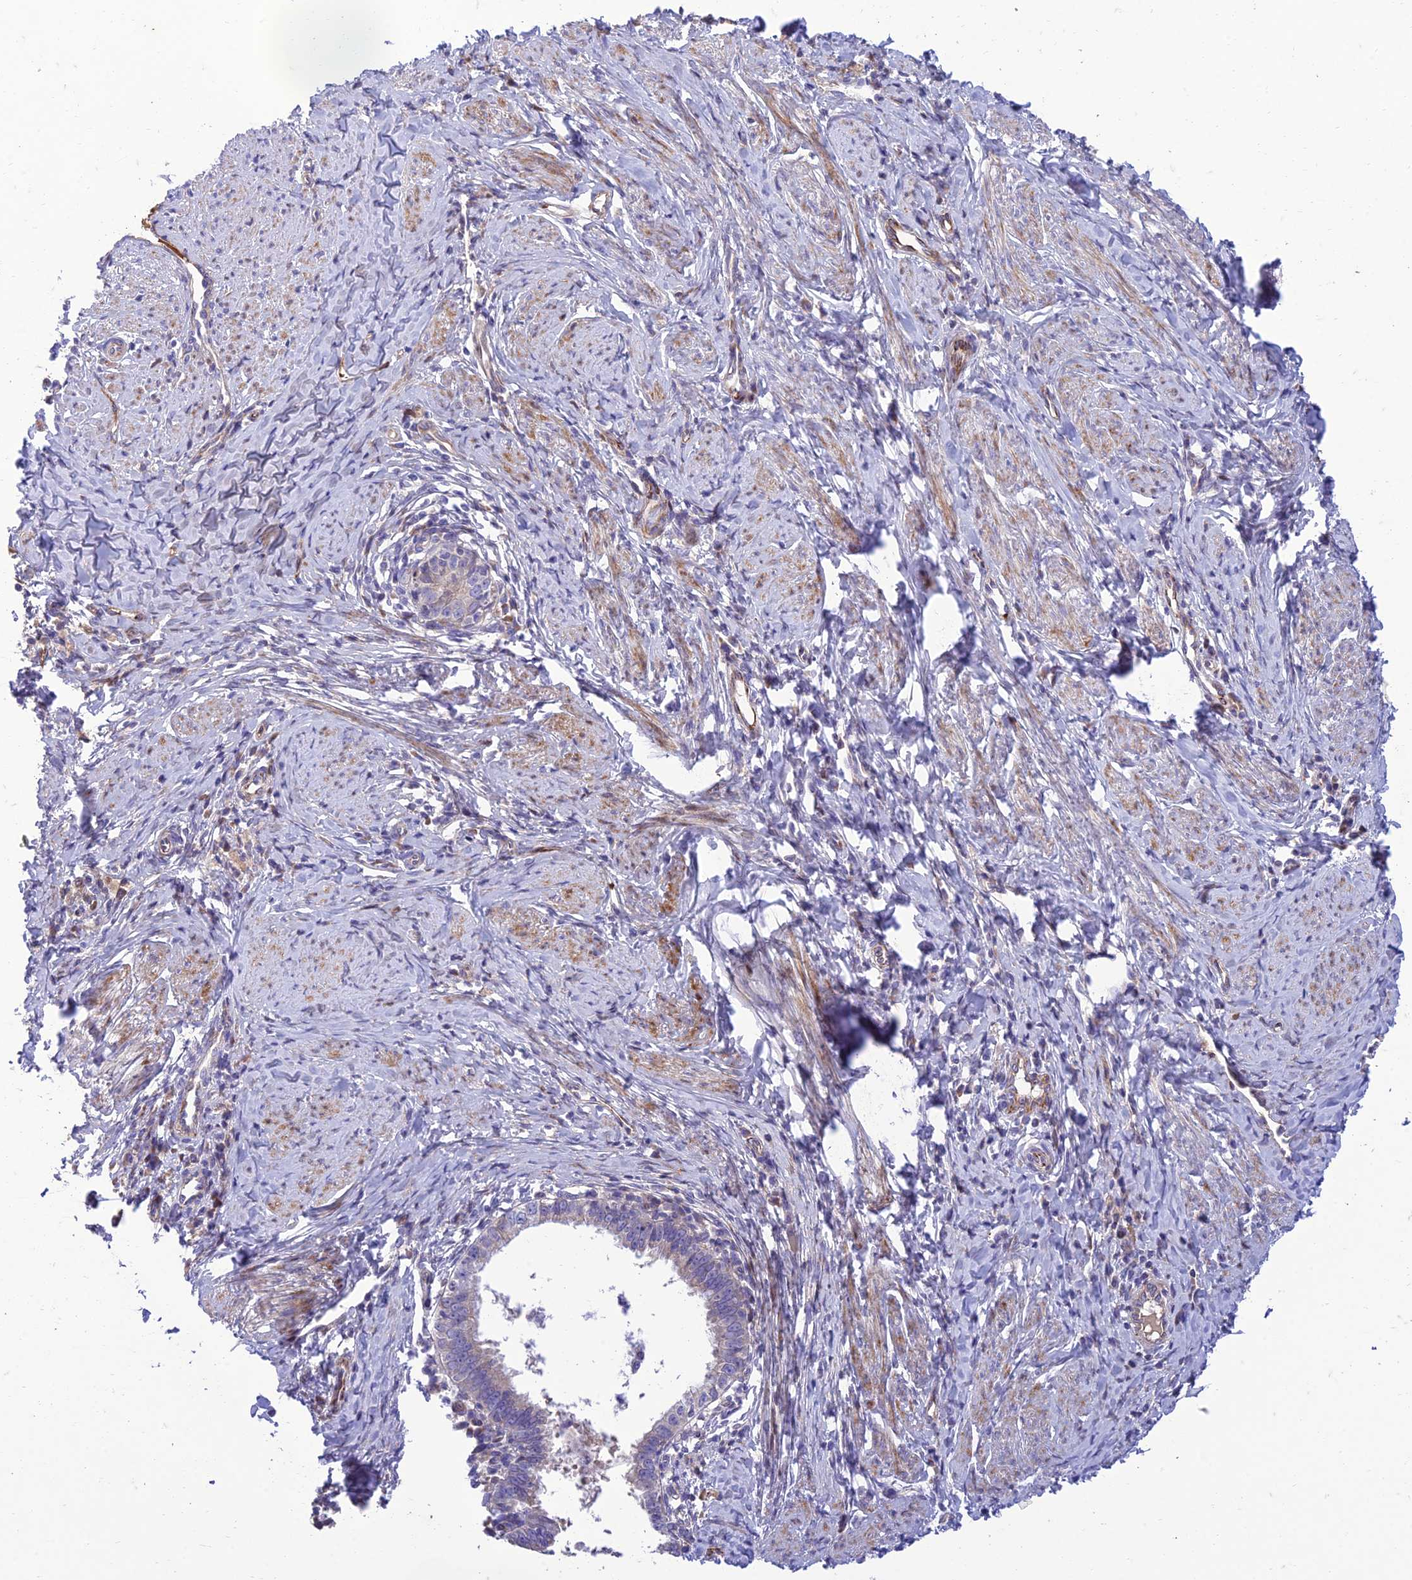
{"staining": {"intensity": "negative", "quantity": "none", "location": "none"}, "tissue": "cervical cancer", "cell_type": "Tumor cells", "image_type": "cancer", "snomed": [{"axis": "morphology", "description": "Adenocarcinoma, NOS"}, {"axis": "topography", "description": "Cervix"}], "caption": "Image shows no significant protein staining in tumor cells of cervical adenocarcinoma.", "gene": "SEL1L3", "patient": {"sex": "female", "age": 36}}